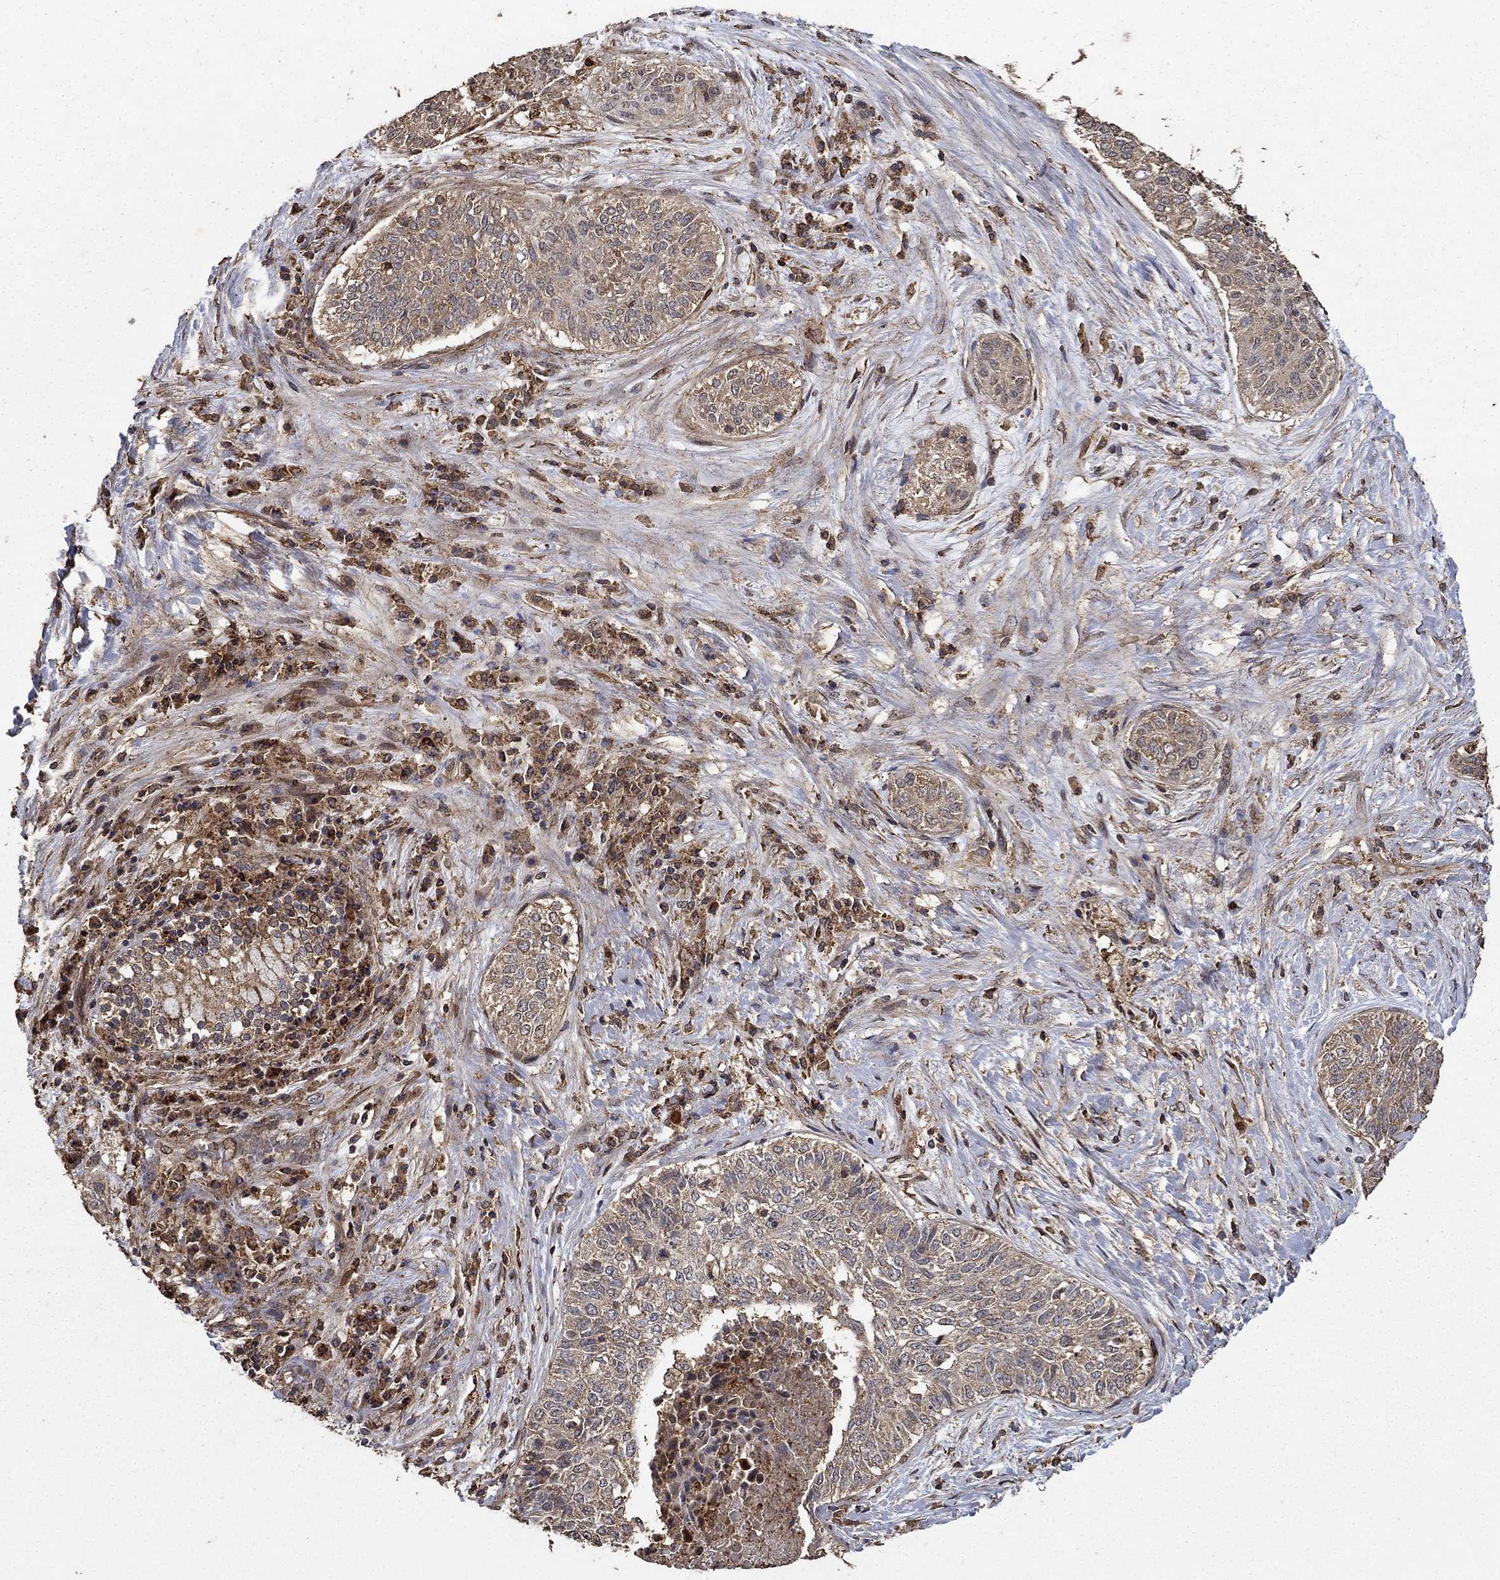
{"staining": {"intensity": "negative", "quantity": "none", "location": "none"}, "tissue": "lung cancer", "cell_type": "Tumor cells", "image_type": "cancer", "snomed": [{"axis": "morphology", "description": "Squamous cell carcinoma, NOS"}, {"axis": "topography", "description": "Lung"}], "caption": "This is an immunohistochemistry (IHC) micrograph of human lung cancer (squamous cell carcinoma). There is no positivity in tumor cells.", "gene": "IFRD1", "patient": {"sex": "male", "age": 64}}